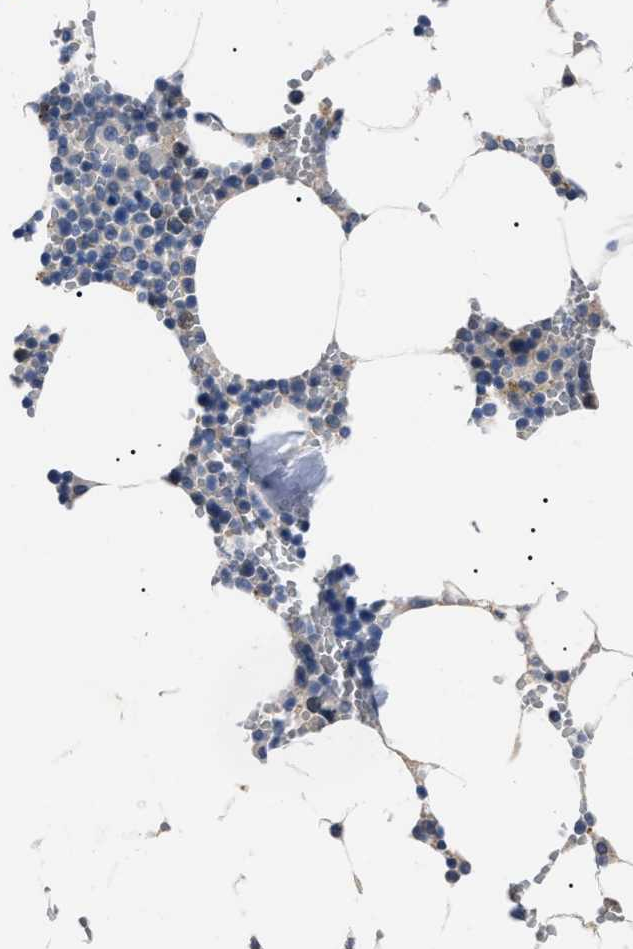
{"staining": {"intensity": "negative", "quantity": "none", "location": "none"}, "tissue": "bone marrow", "cell_type": "Hematopoietic cells", "image_type": "normal", "snomed": [{"axis": "morphology", "description": "Normal tissue, NOS"}, {"axis": "topography", "description": "Bone marrow"}], "caption": "The IHC photomicrograph has no significant positivity in hematopoietic cells of bone marrow. Brightfield microscopy of IHC stained with DAB (brown) and hematoxylin (blue), captured at high magnification.", "gene": "LRWD1", "patient": {"sex": "male", "age": 70}}